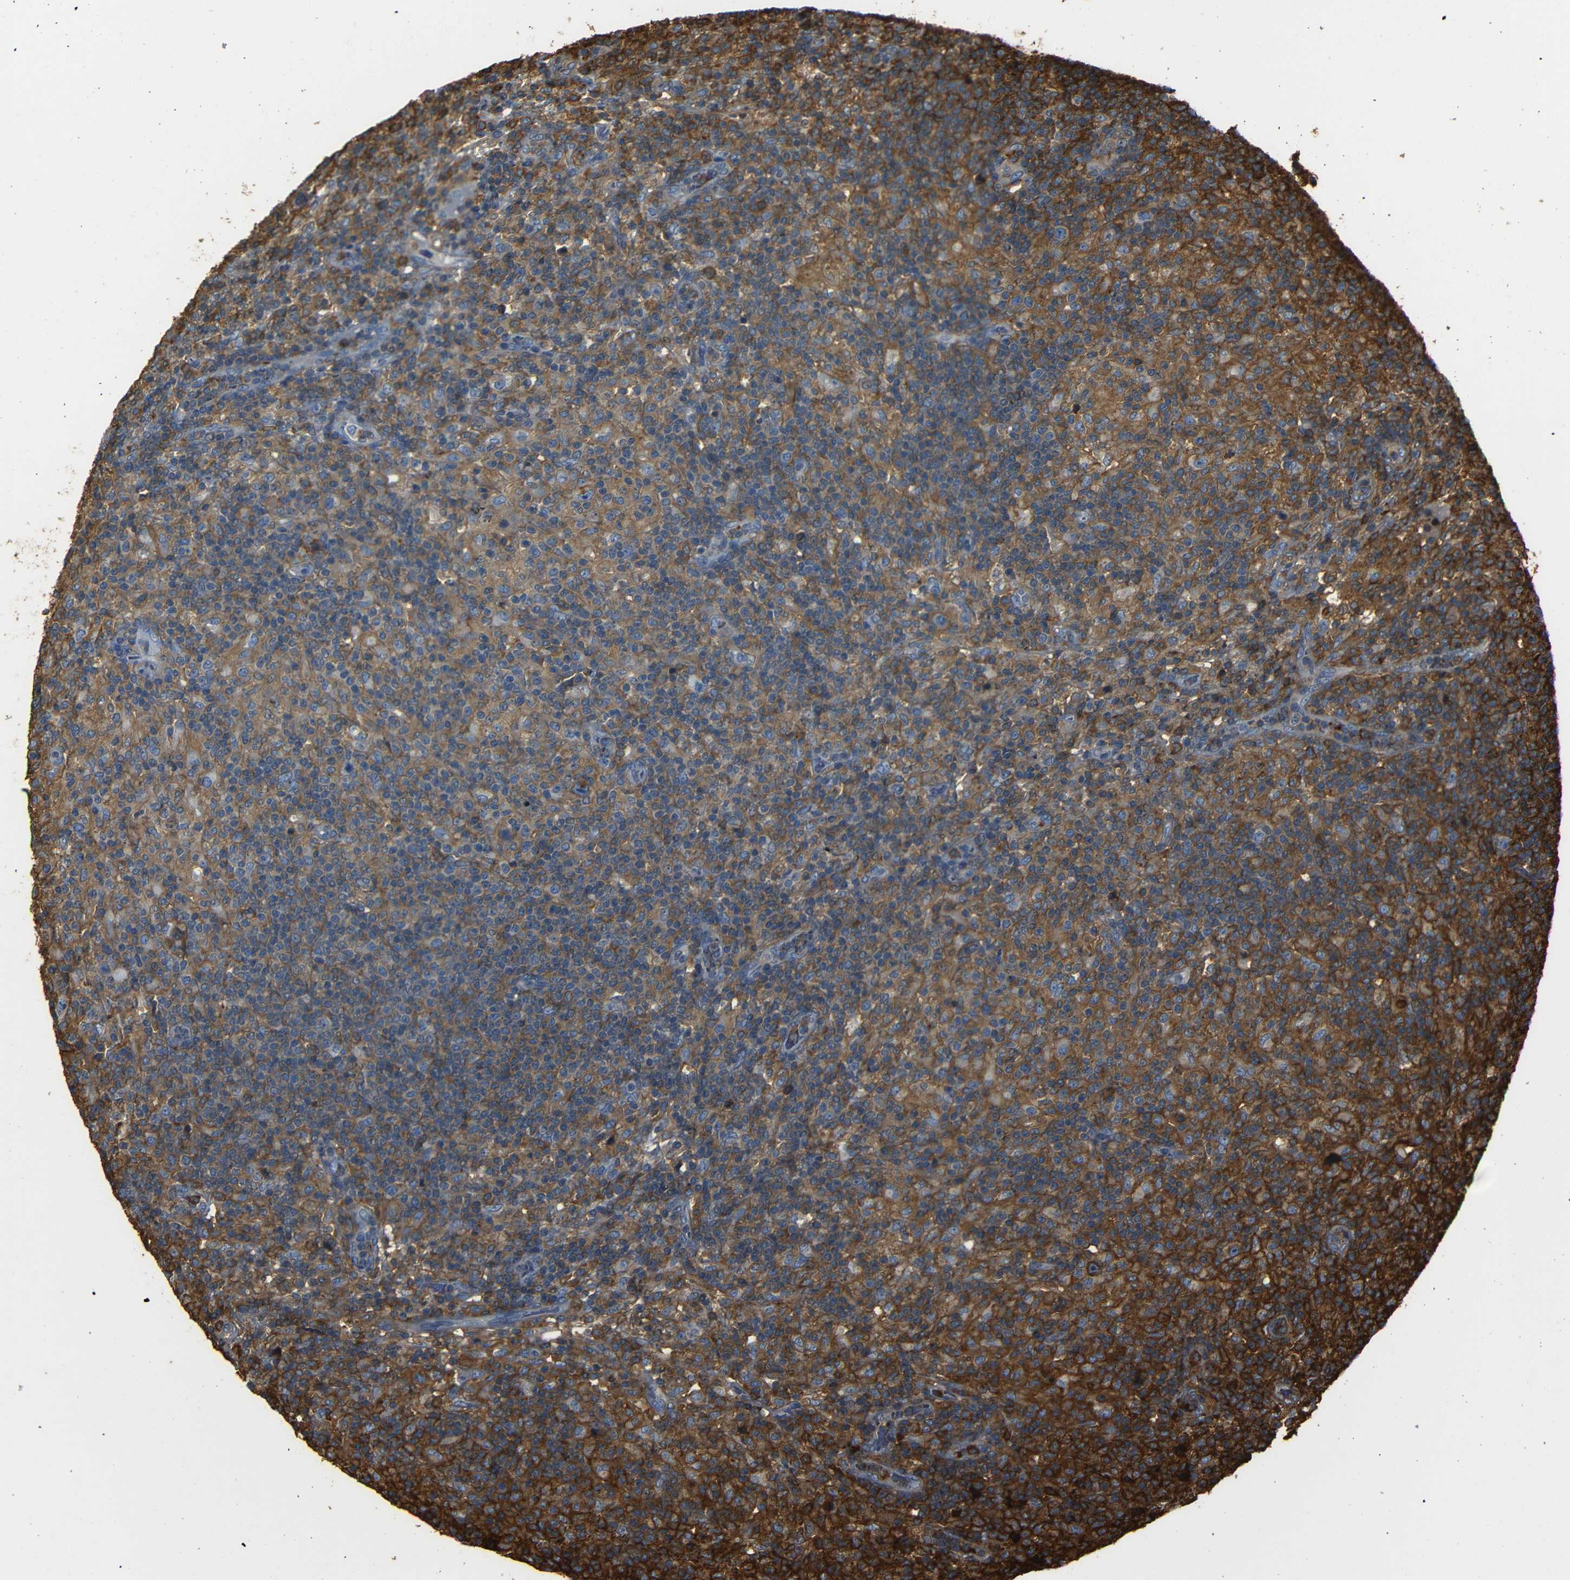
{"staining": {"intensity": "weak", "quantity": "<25%", "location": "cytoplasmic/membranous"}, "tissue": "lymphoma", "cell_type": "Tumor cells", "image_type": "cancer", "snomed": [{"axis": "morphology", "description": "Hodgkin's disease, NOS"}, {"axis": "topography", "description": "Lymph node"}], "caption": "Immunohistochemistry (IHC) photomicrograph of lymphoma stained for a protein (brown), which shows no staining in tumor cells.", "gene": "ADGRE5", "patient": {"sex": "male", "age": 70}}